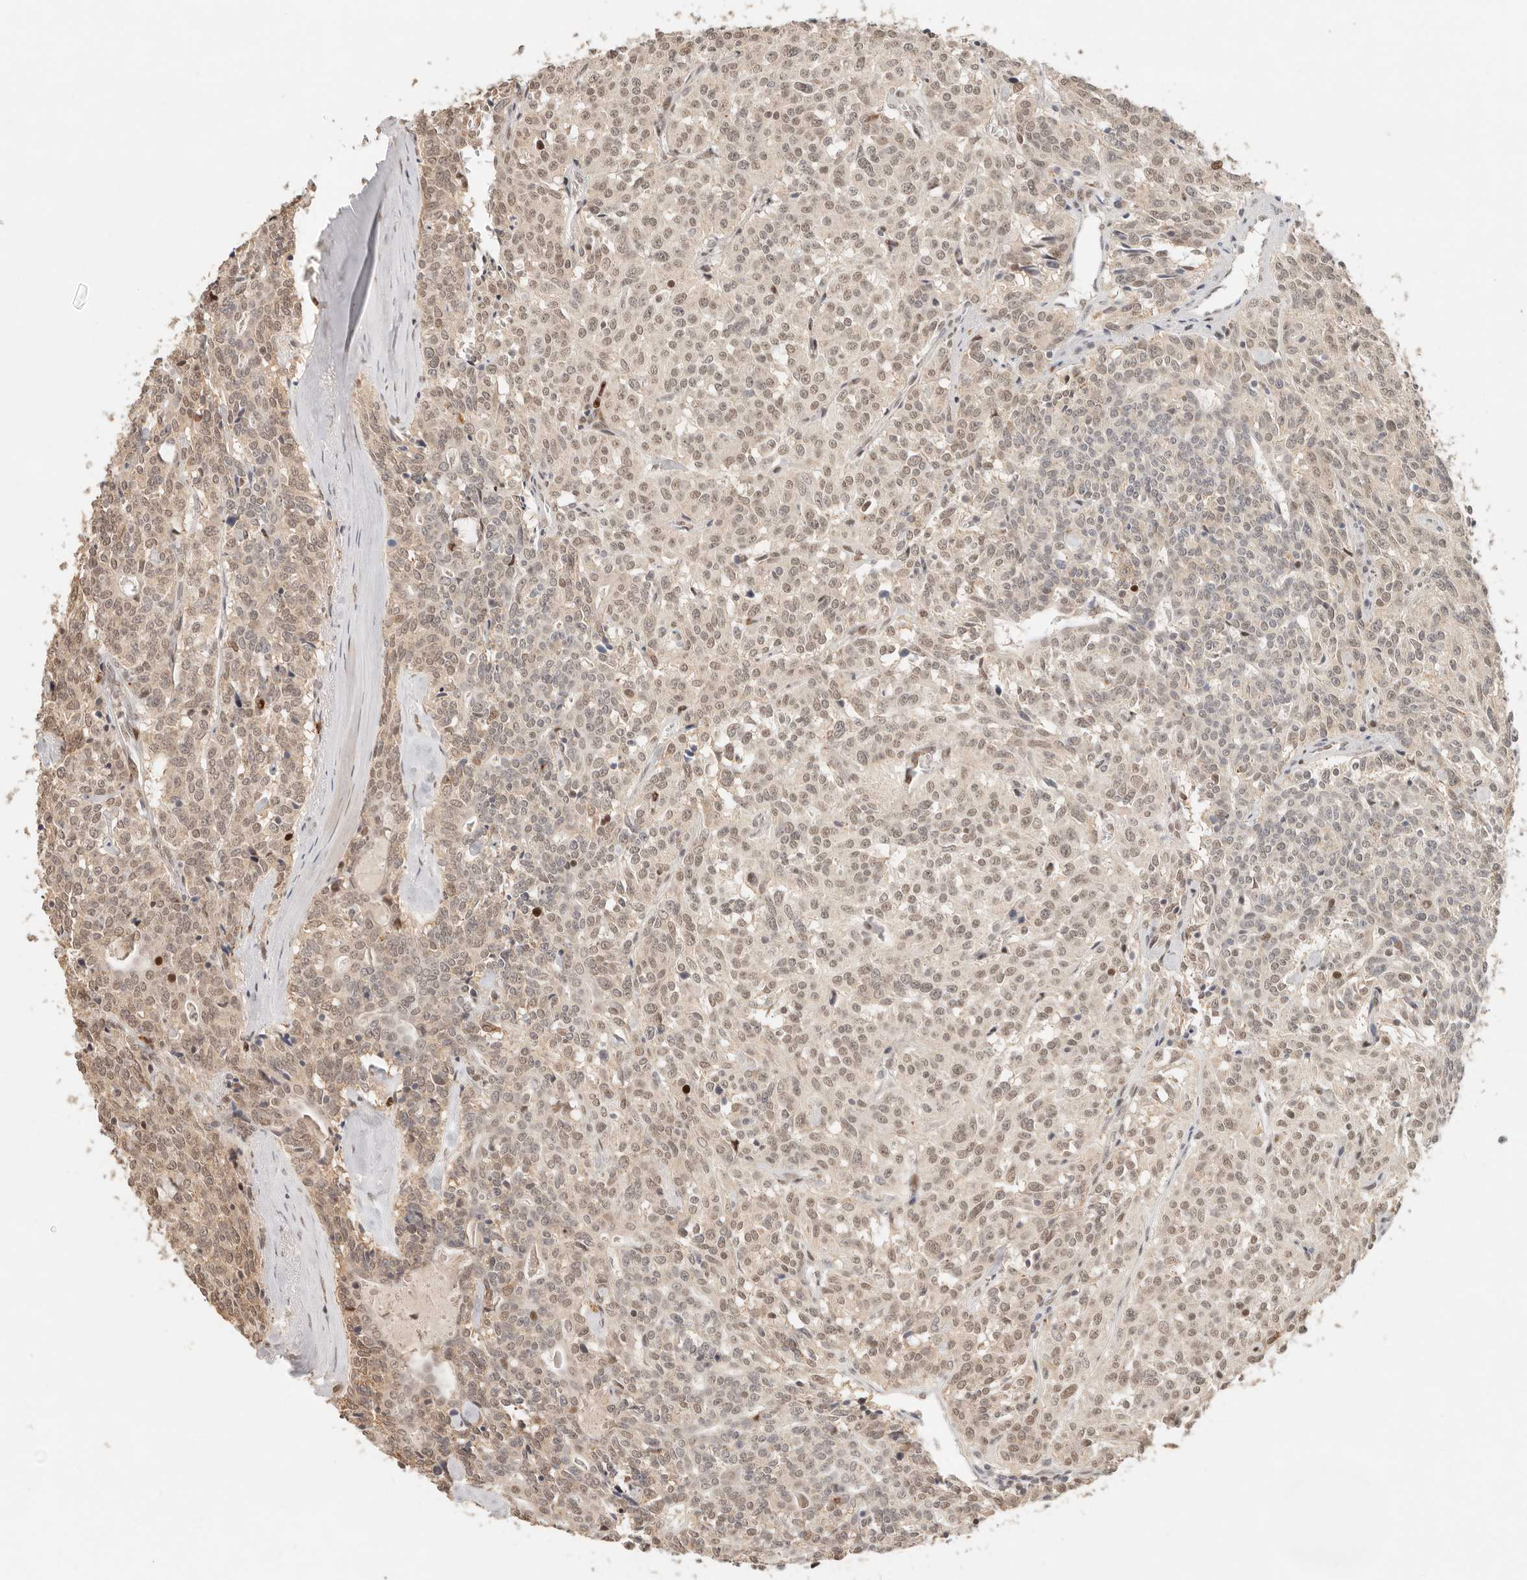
{"staining": {"intensity": "weak", "quantity": ">75%", "location": "nuclear"}, "tissue": "carcinoid", "cell_type": "Tumor cells", "image_type": "cancer", "snomed": [{"axis": "morphology", "description": "Carcinoid, malignant, NOS"}, {"axis": "topography", "description": "Lung"}], "caption": "DAB (3,3'-diaminobenzidine) immunohistochemical staining of carcinoid (malignant) demonstrates weak nuclear protein staining in approximately >75% of tumor cells.", "gene": "NPAS2", "patient": {"sex": "female", "age": 46}}